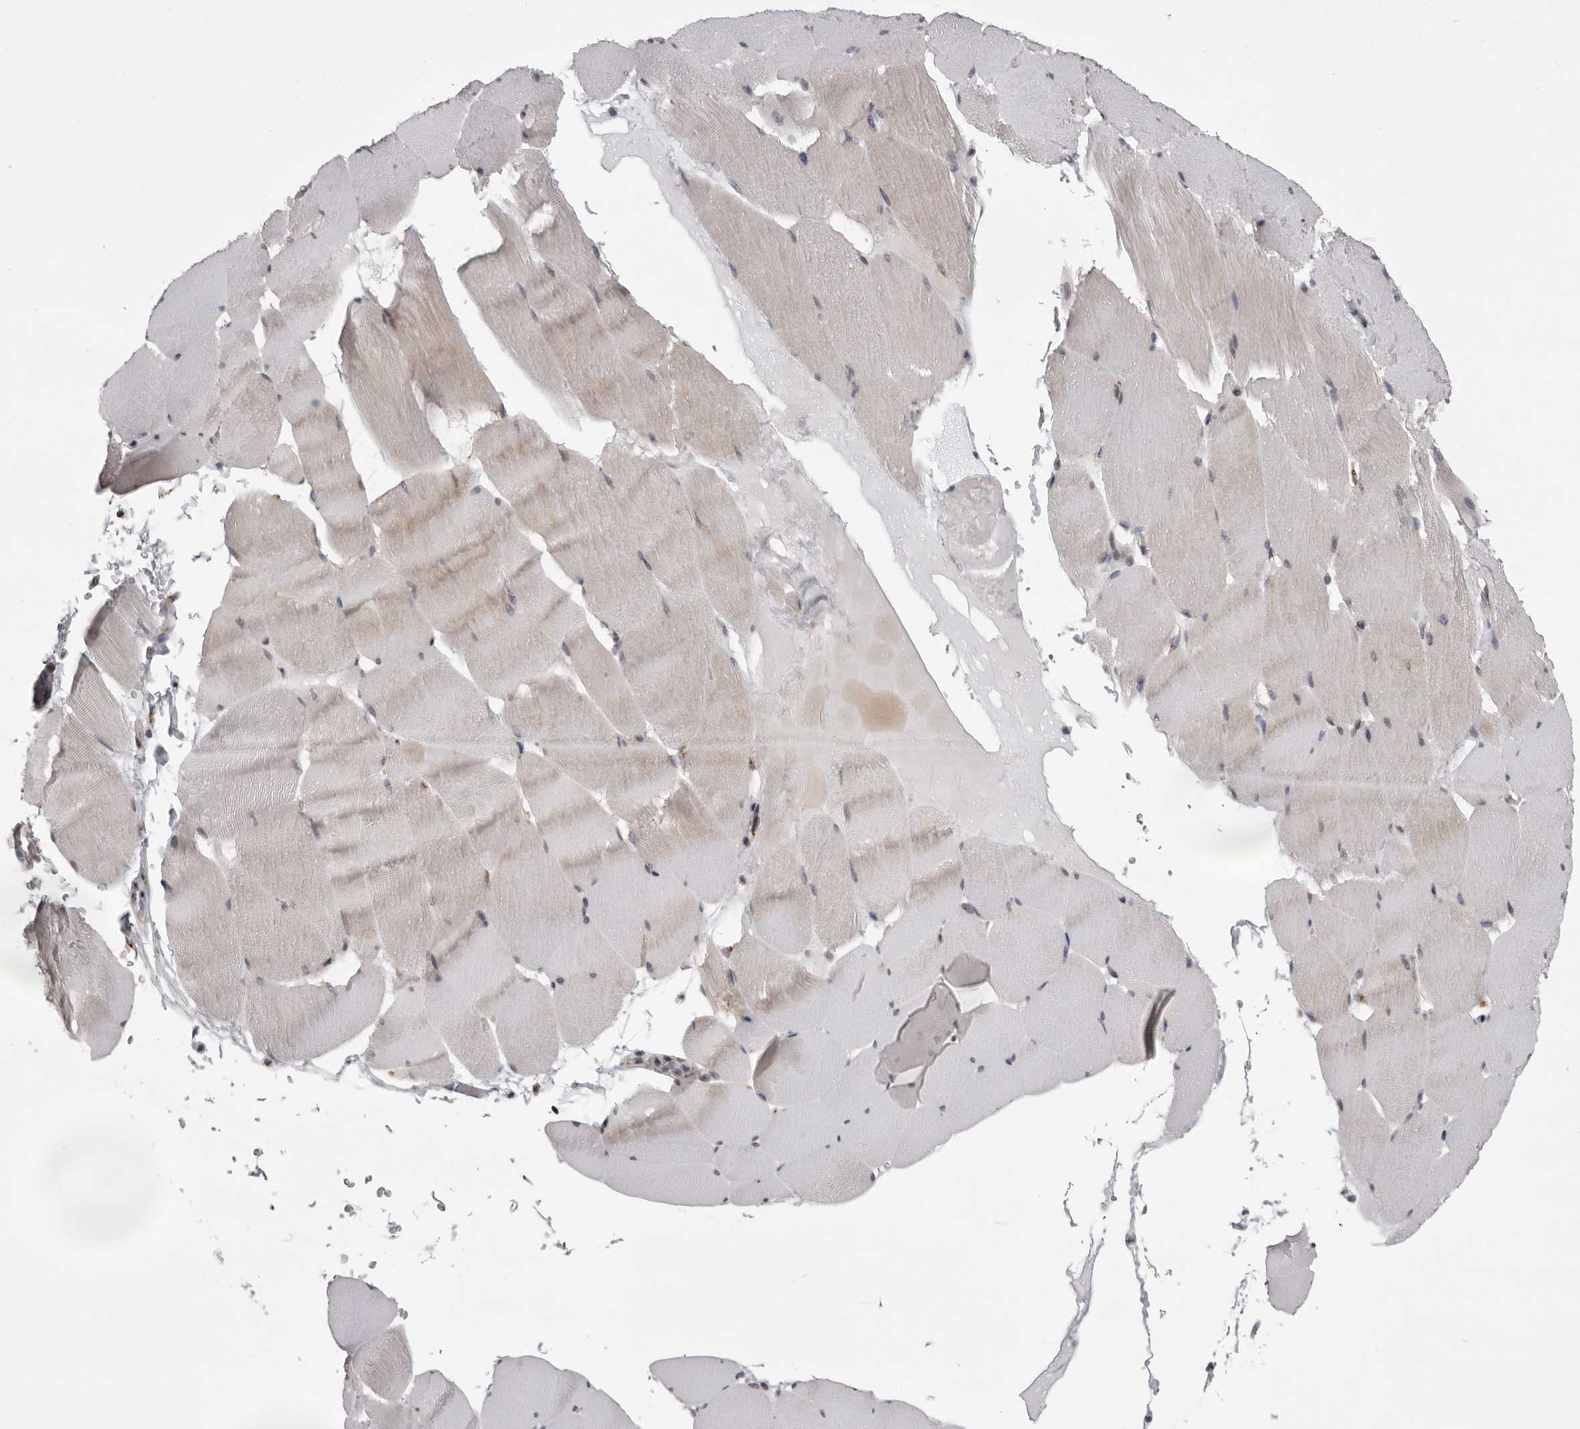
{"staining": {"intensity": "negative", "quantity": "none", "location": "none"}, "tissue": "skeletal muscle", "cell_type": "Myocytes", "image_type": "normal", "snomed": [{"axis": "morphology", "description": "Normal tissue, NOS"}, {"axis": "topography", "description": "Skeletal muscle"}], "caption": "Immunohistochemistry (IHC) of normal skeletal muscle reveals no staining in myocytes.", "gene": "WDR47", "patient": {"sex": "male", "age": 62}}